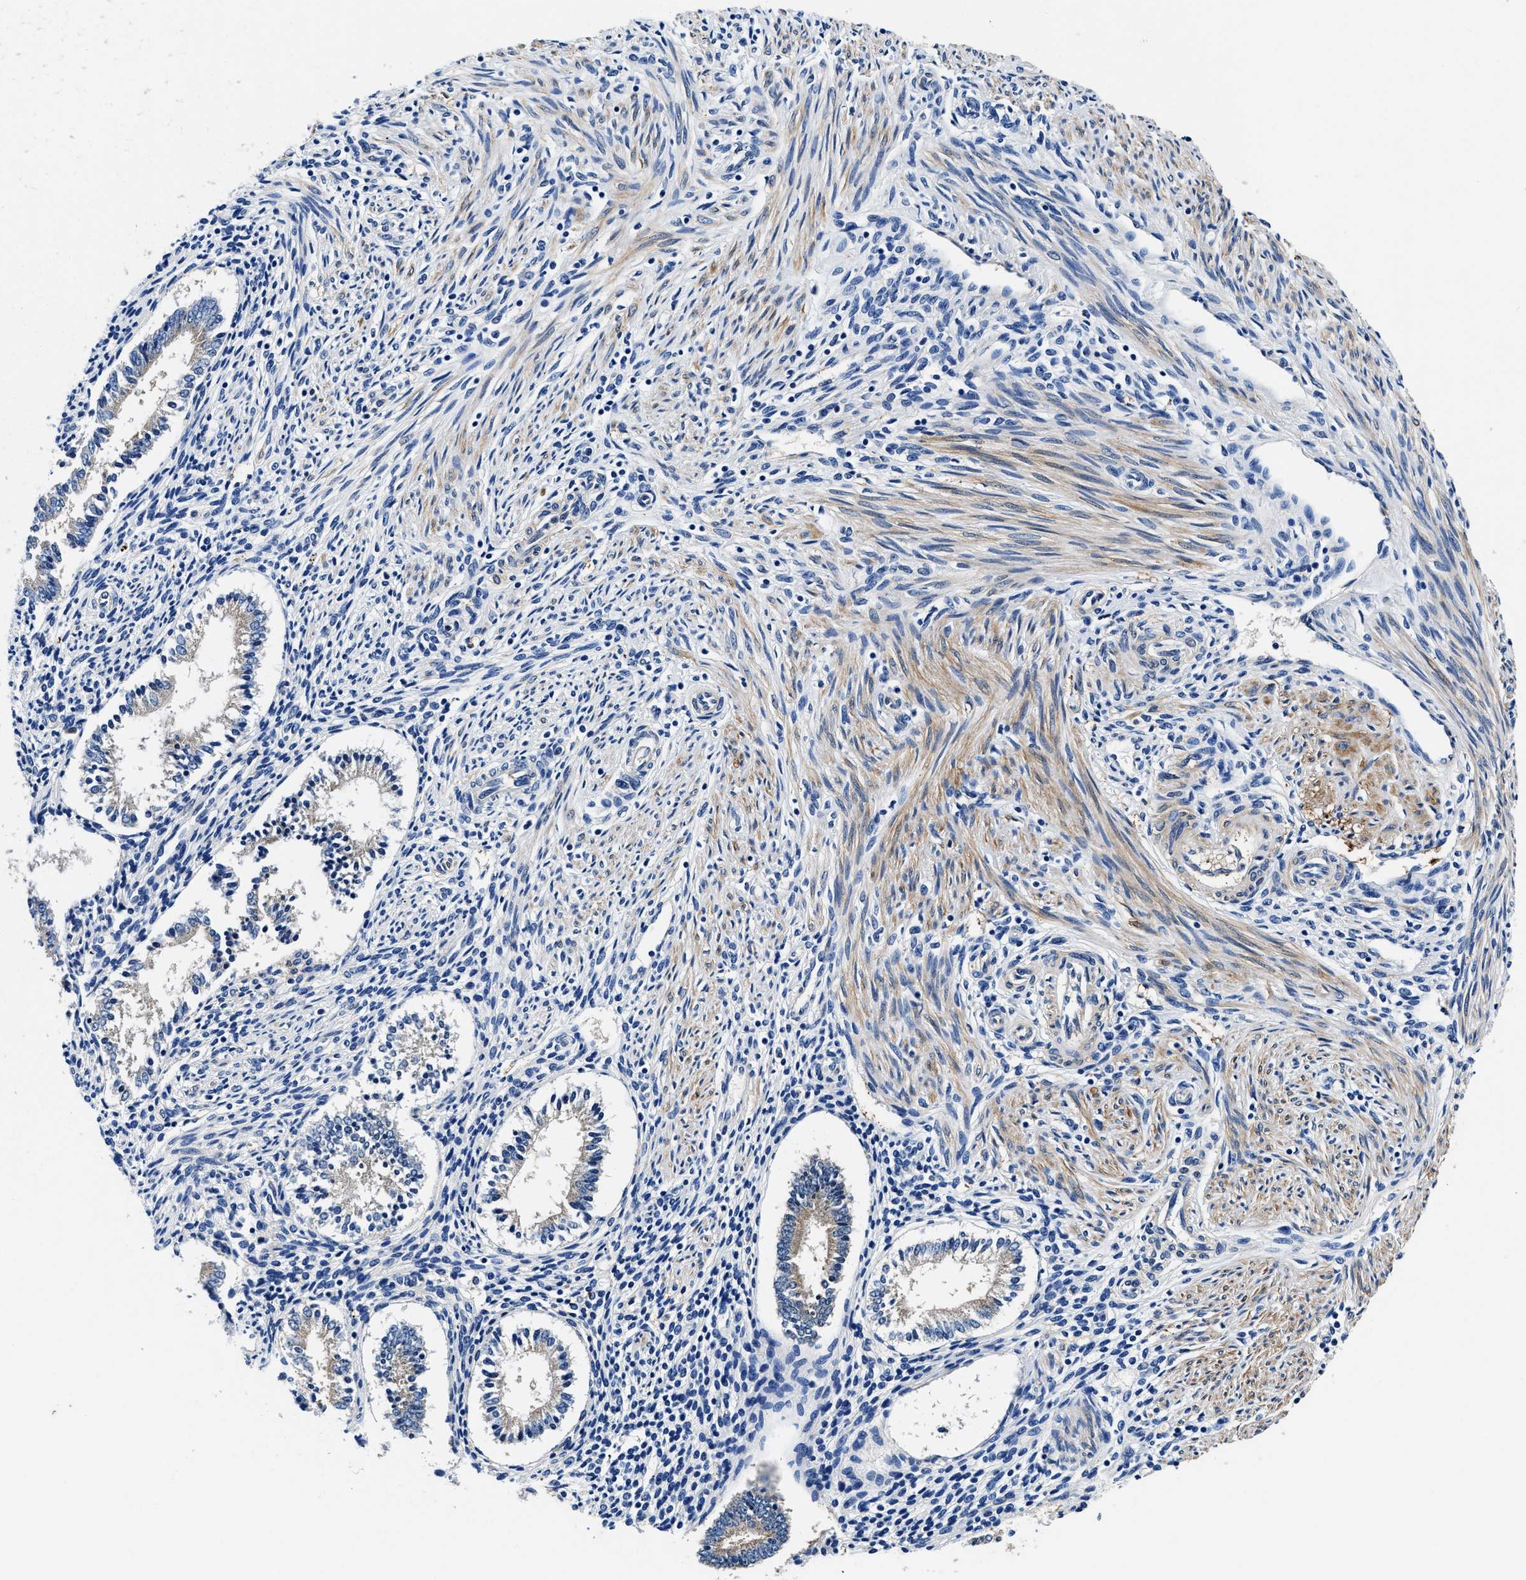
{"staining": {"intensity": "negative", "quantity": "none", "location": "none"}, "tissue": "endometrium", "cell_type": "Cells in endometrial stroma", "image_type": "normal", "snomed": [{"axis": "morphology", "description": "Normal tissue, NOS"}, {"axis": "topography", "description": "Endometrium"}], "caption": "High magnification brightfield microscopy of benign endometrium stained with DAB (brown) and counterstained with hematoxylin (blue): cells in endometrial stroma show no significant staining.", "gene": "NEU1", "patient": {"sex": "female", "age": 42}}